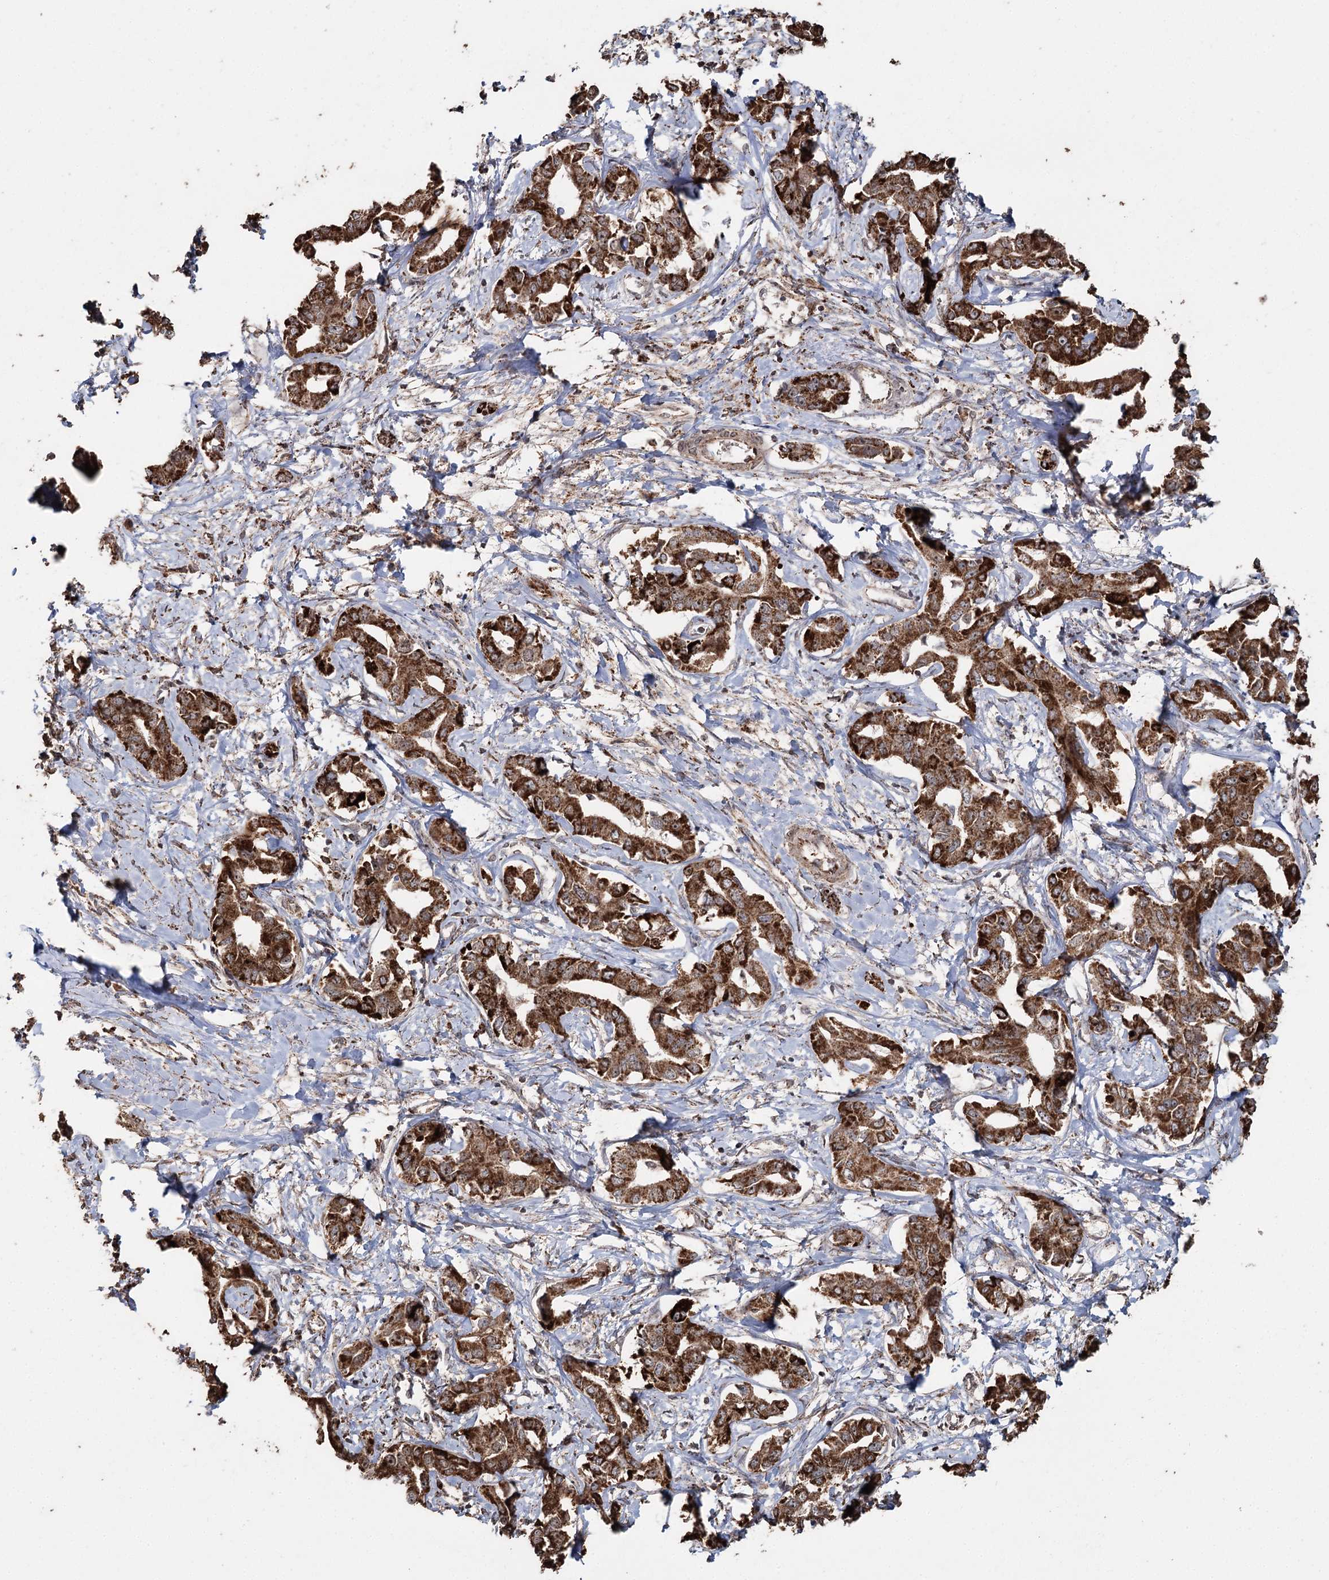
{"staining": {"intensity": "strong", "quantity": ">75%", "location": "cytoplasmic/membranous"}, "tissue": "liver cancer", "cell_type": "Tumor cells", "image_type": "cancer", "snomed": [{"axis": "morphology", "description": "Cholangiocarcinoma"}, {"axis": "topography", "description": "Liver"}], "caption": "Brown immunohistochemical staining in human liver cholangiocarcinoma reveals strong cytoplasmic/membranous staining in about >75% of tumor cells.", "gene": "SLF2", "patient": {"sex": "male", "age": 59}}